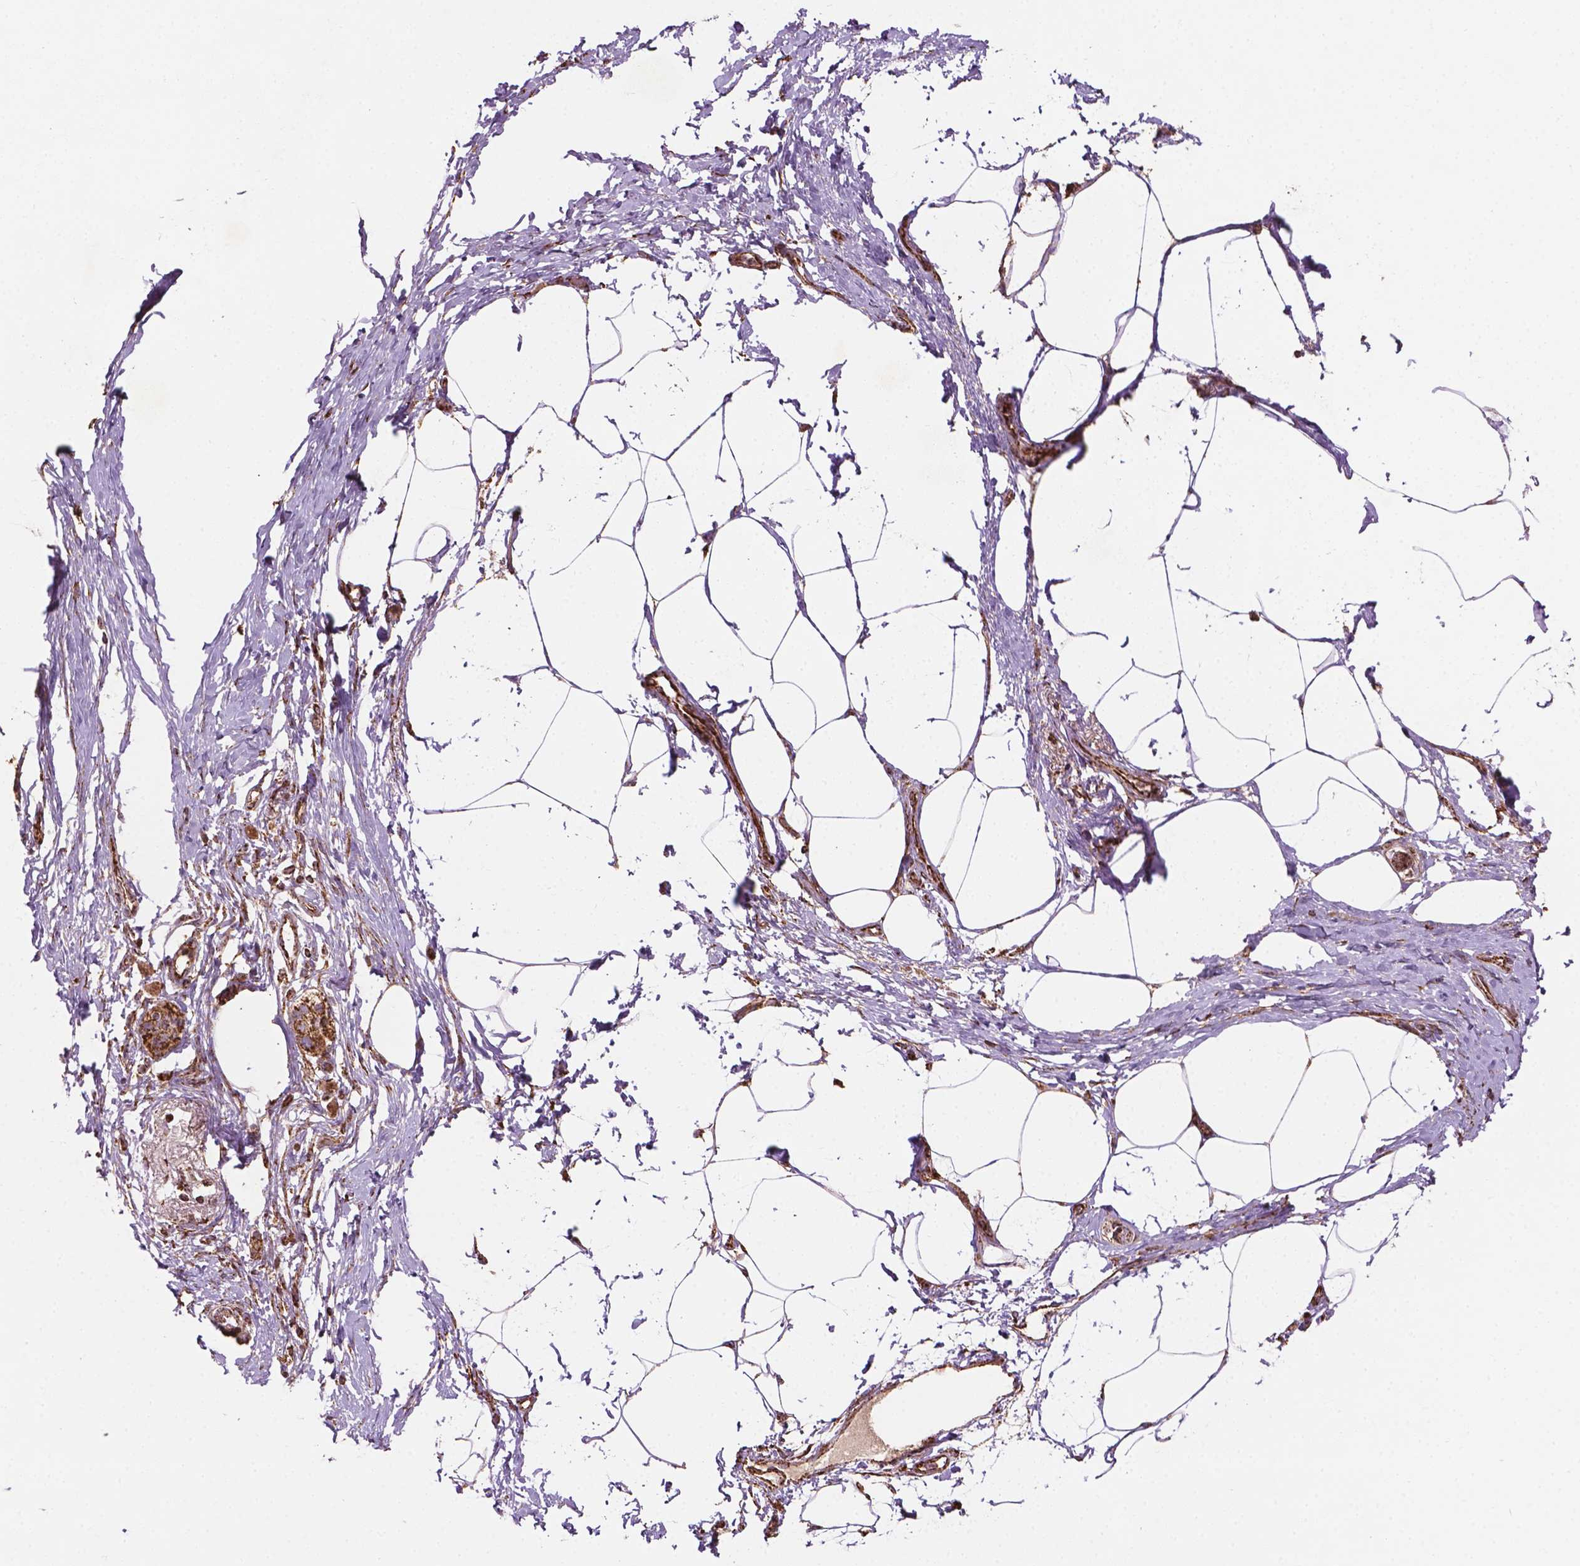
{"staining": {"intensity": "moderate", "quantity": ">75%", "location": "cytoplasmic/membranous"}, "tissue": "pancreatic cancer", "cell_type": "Tumor cells", "image_type": "cancer", "snomed": [{"axis": "morphology", "description": "Adenocarcinoma, NOS"}, {"axis": "topography", "description": "Pancreas"}], "caption": "Protein staining by immunohistochemistry displays moderate cytoplasmic/membranous staining in approximately >75% of tumor cells in pancreatic adenocarcinoma.", "gene": "HS3ST3A1", "patient": {"sex": "female", "age": 72}}